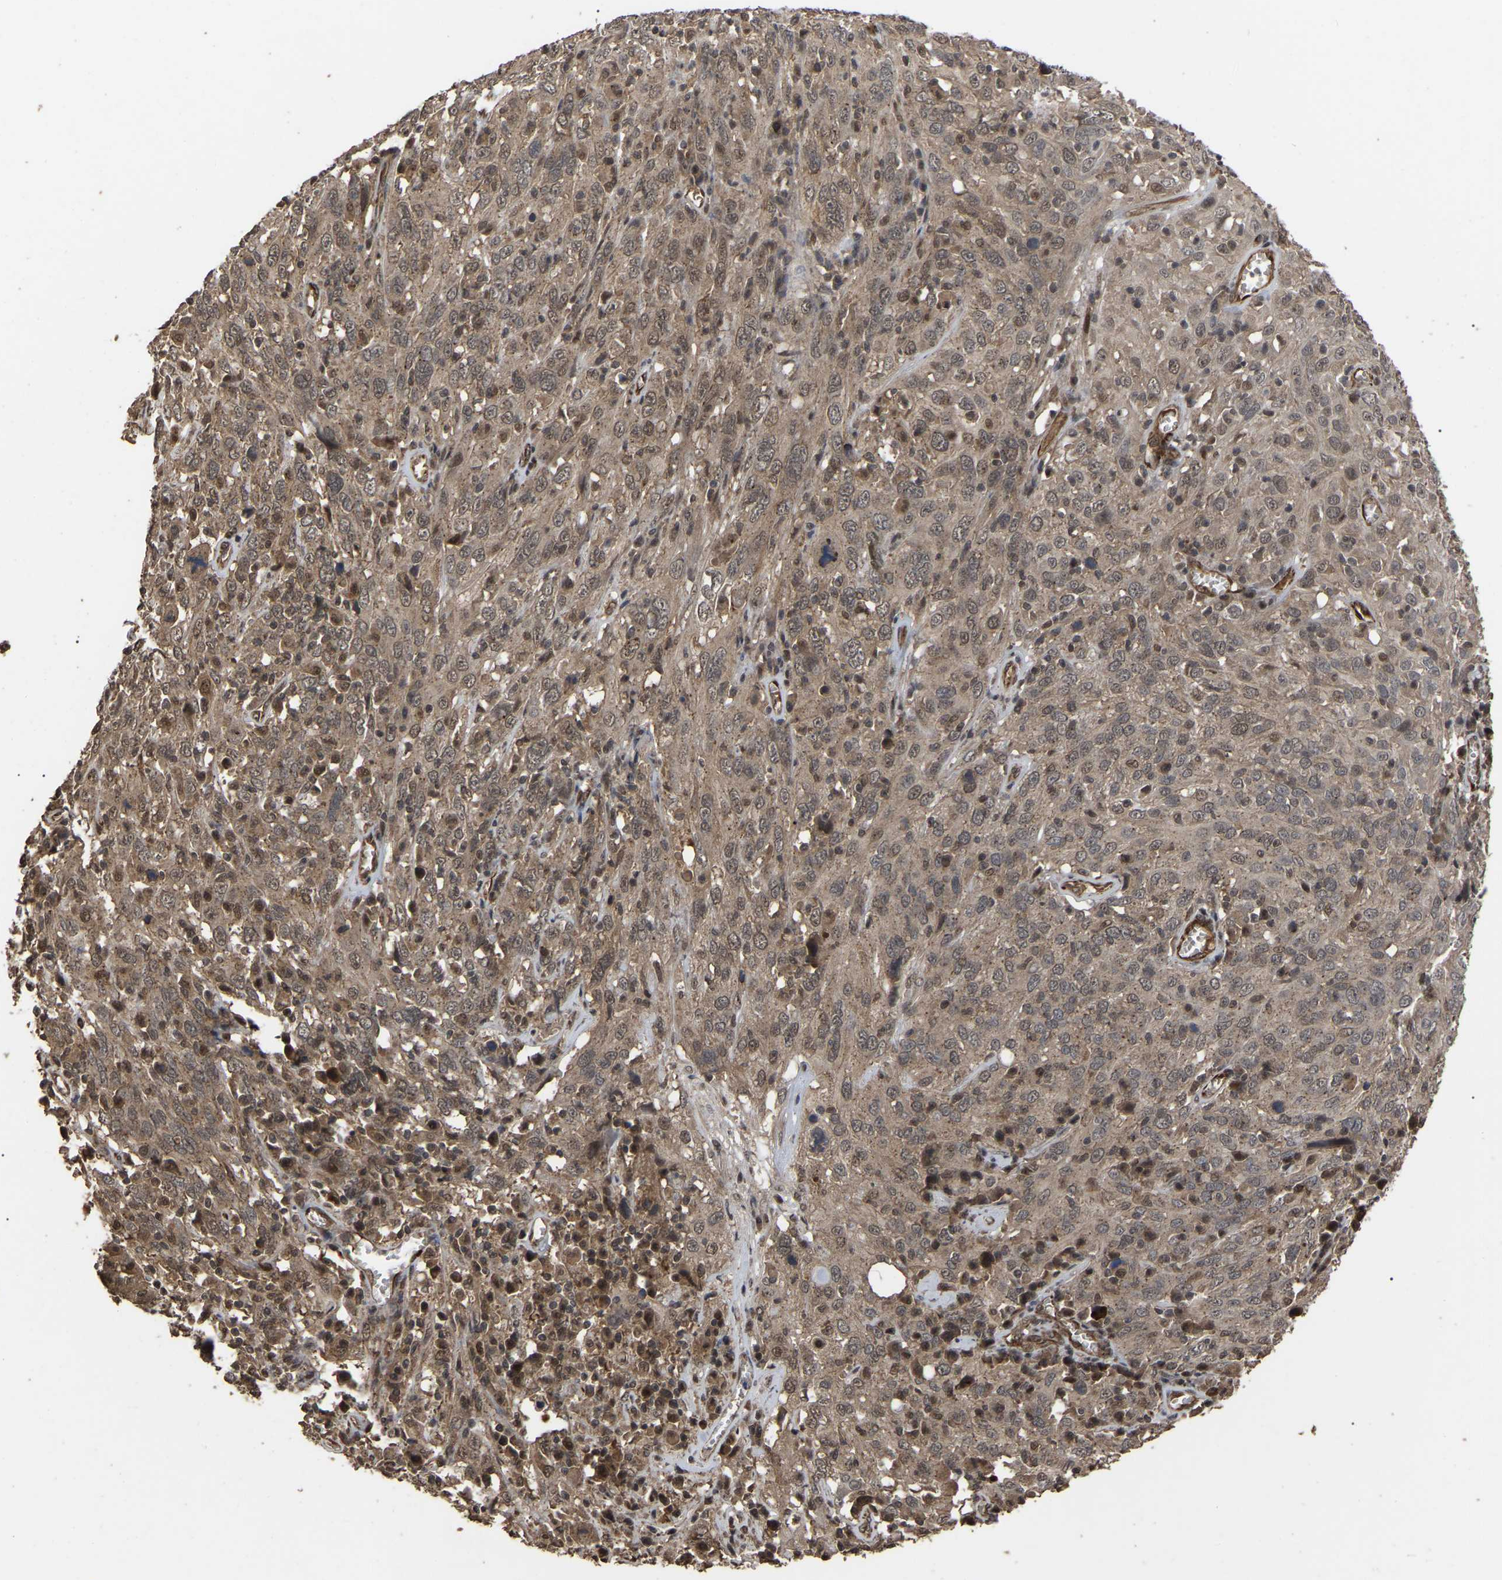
{"staining": {"intensity": "moderate", "quantity": ">75%", "location": "cytoplasmic/membranous"}, "tissue": "cervical cancer", "cell_type": "Tumor cells", "image_type": "cancer", "snomed": [{"axis": "morphology", "description": "Squamous cell carcinoma, NOS"}, {"axis": "topography", "description": "Cervix"}], "caption": "A histopathology image of squamous cell carcinoma (cervical) stained for a protein reveals moderate cytoplasmic/membranous brown staining in tumor cells.", "gene": "FAM161B", "patient": {"sex": "female", "age": 46}}